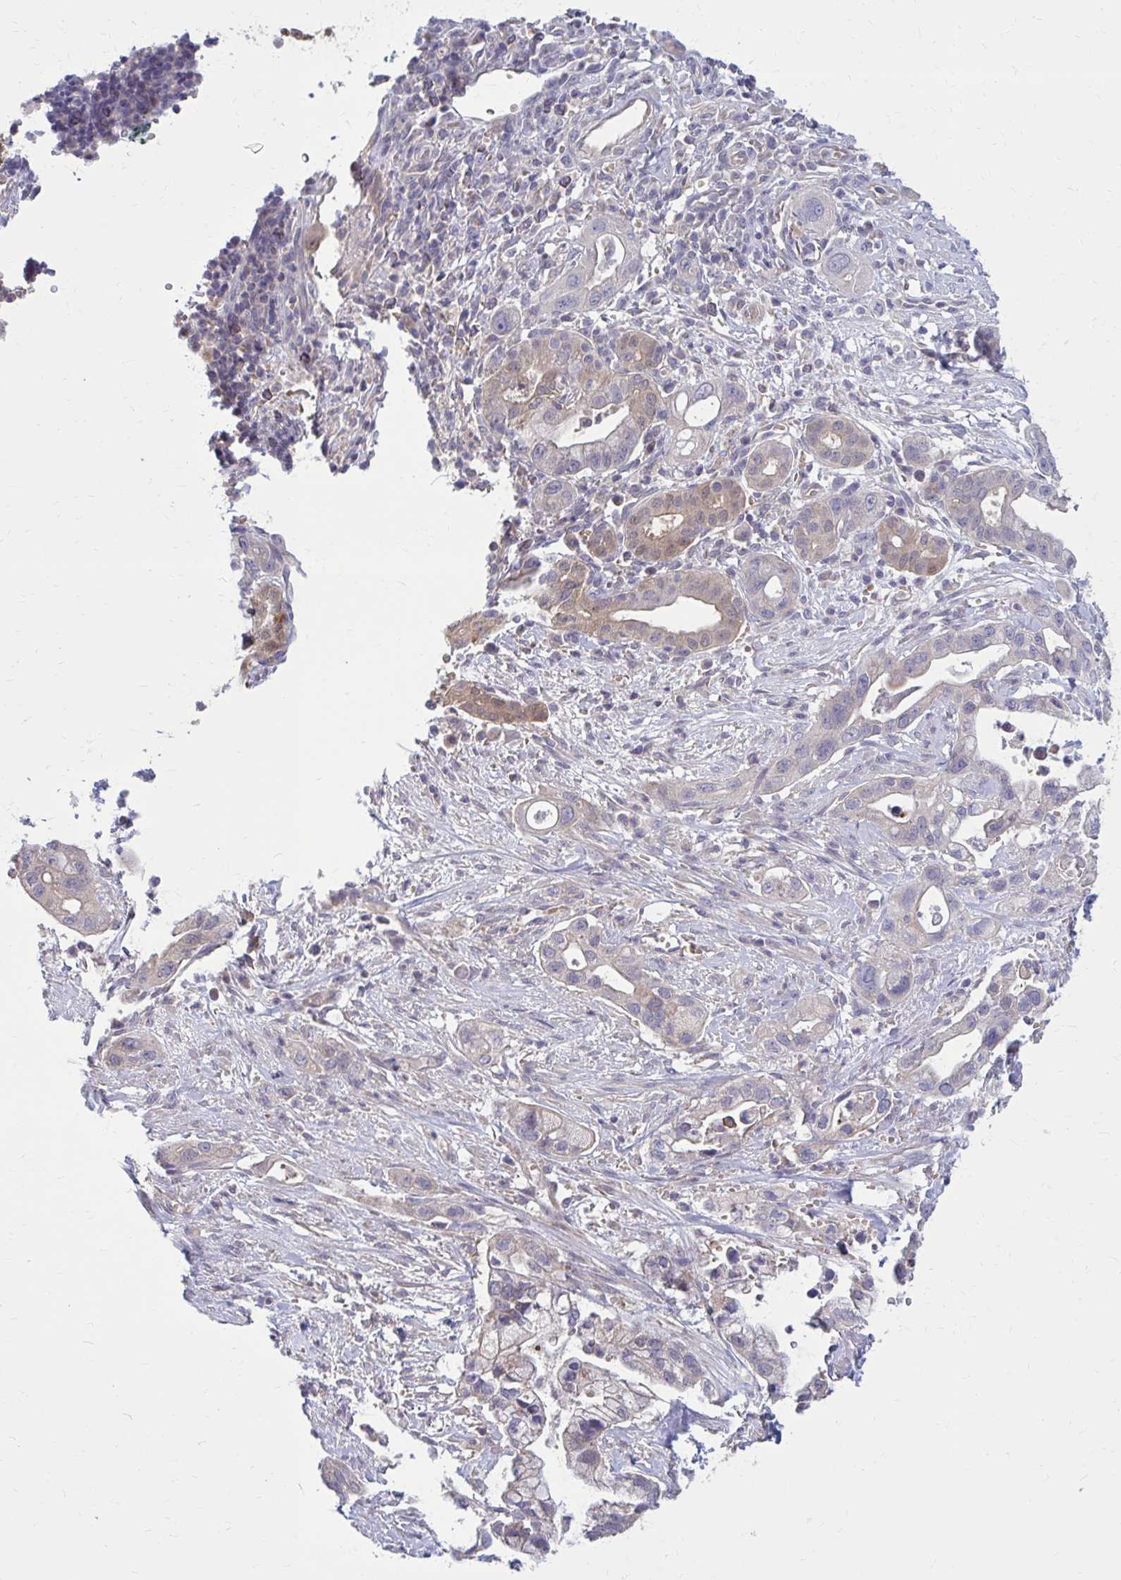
{"staining": {"intensity": "weak", "quantity": "<25%", "location": "cytoplasmic/membranous"}, "tissue": "pancreatic cancer", "cell_type": "Tumor cells", "image_type": "cancer", "snomed": [{"axis": "morphology", "description": "Adenocarcinoma, NOS"}, {"axis": "topography", "description": "Pancreas"}], "caption": "Image shows no protein positivity in tumor cells of pancreatic cancer (adenocarcinoma) tissue.", "gene": "DBI", "patient": {"sex": "male", "age": 44}}